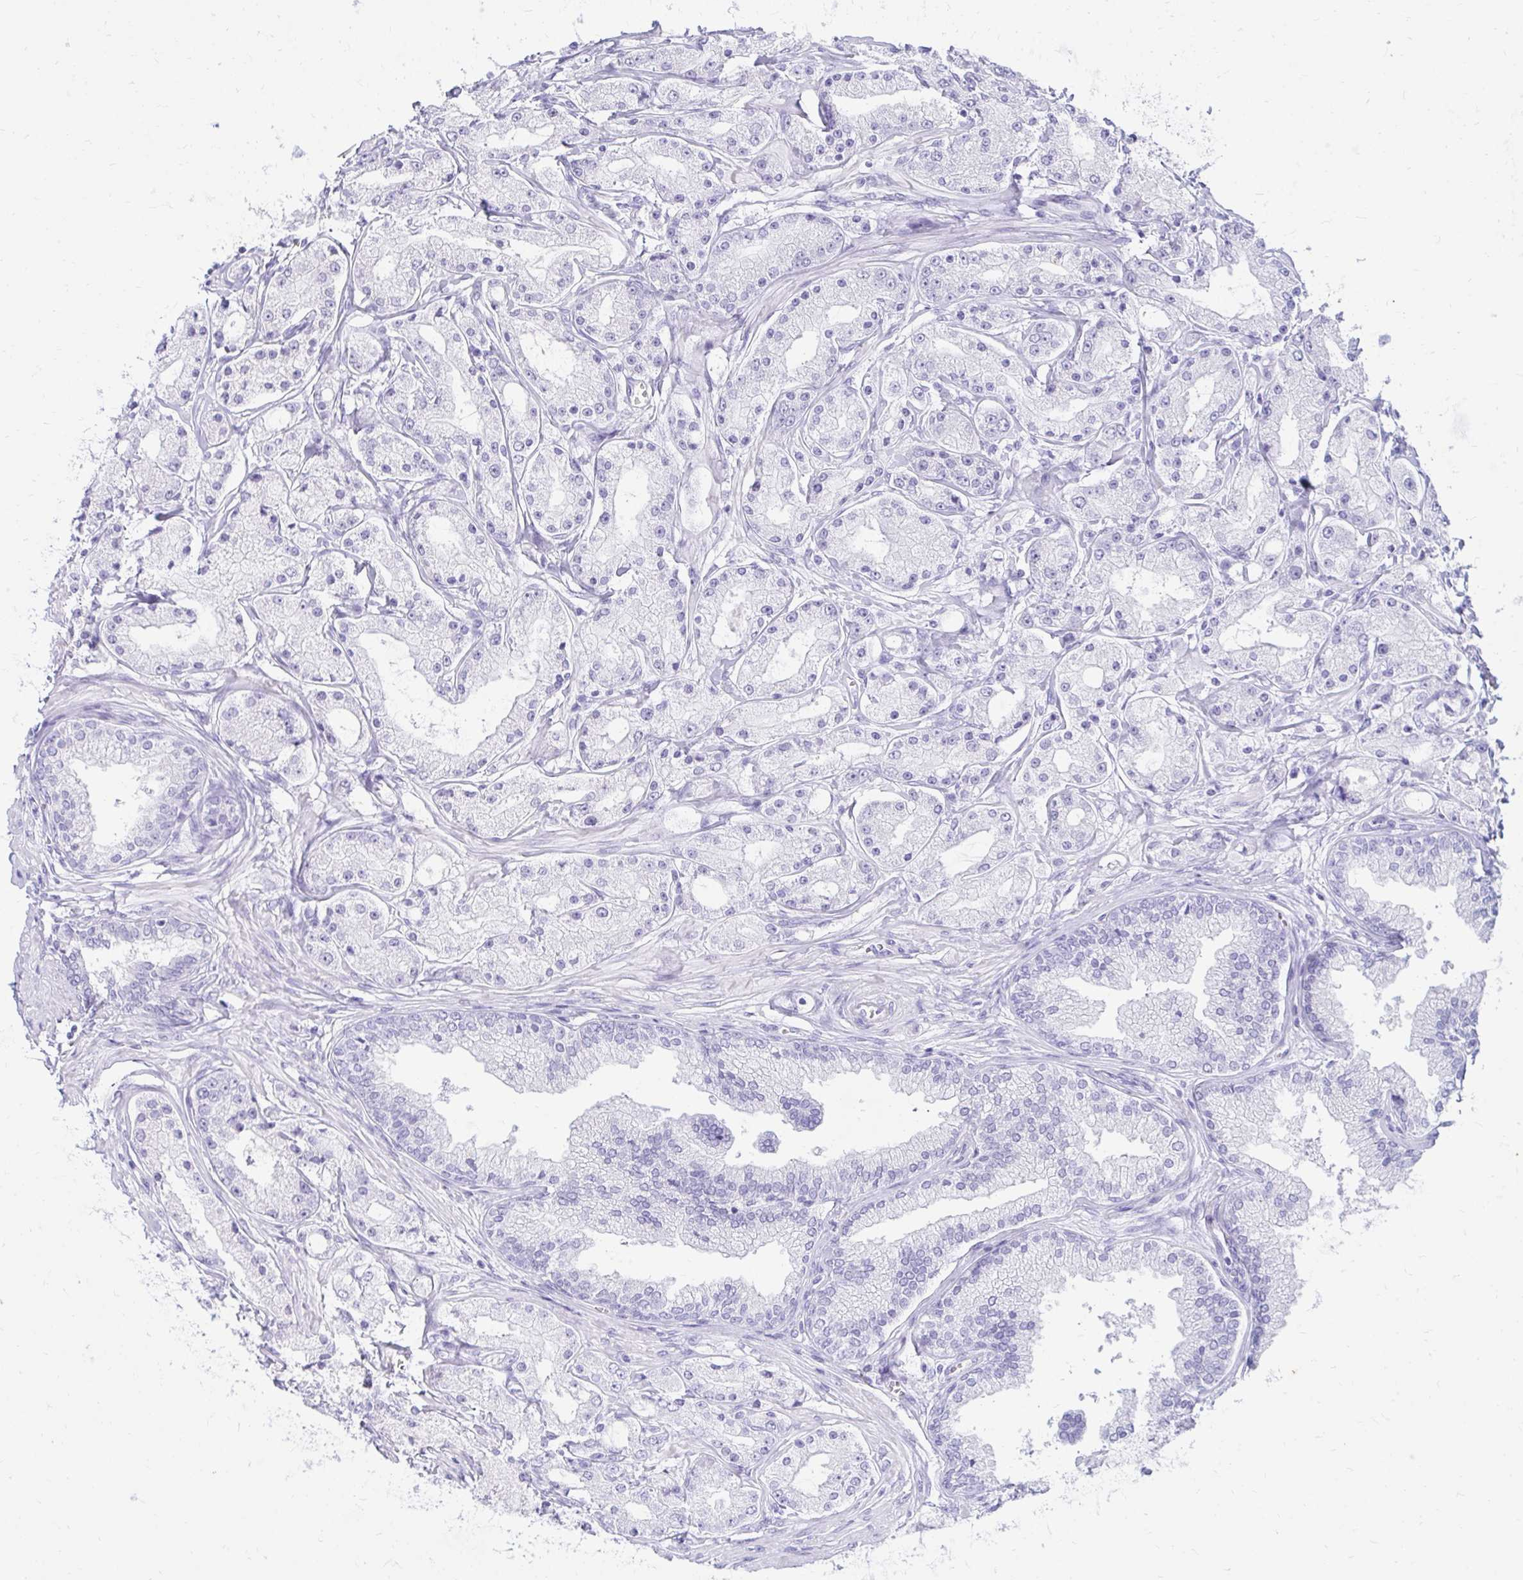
{"staining": {"intensity": "negative", "quantity": "none", "location": "none"}, "tissue": "prostate cancer", "cell_type": "Tumor cells", "image_type": "cancer", "snomed": [{"axis": "morphology", "description": "Adenocarcinoma, High grade"}, {"axis": "topography", "description": "Prostate"}], "caption": "Micrograph shows no significant protein staining in tumor cells of prostate cancer.", "gene": "NANOGNB", "patient": {"sex": "male", "age": 66}}